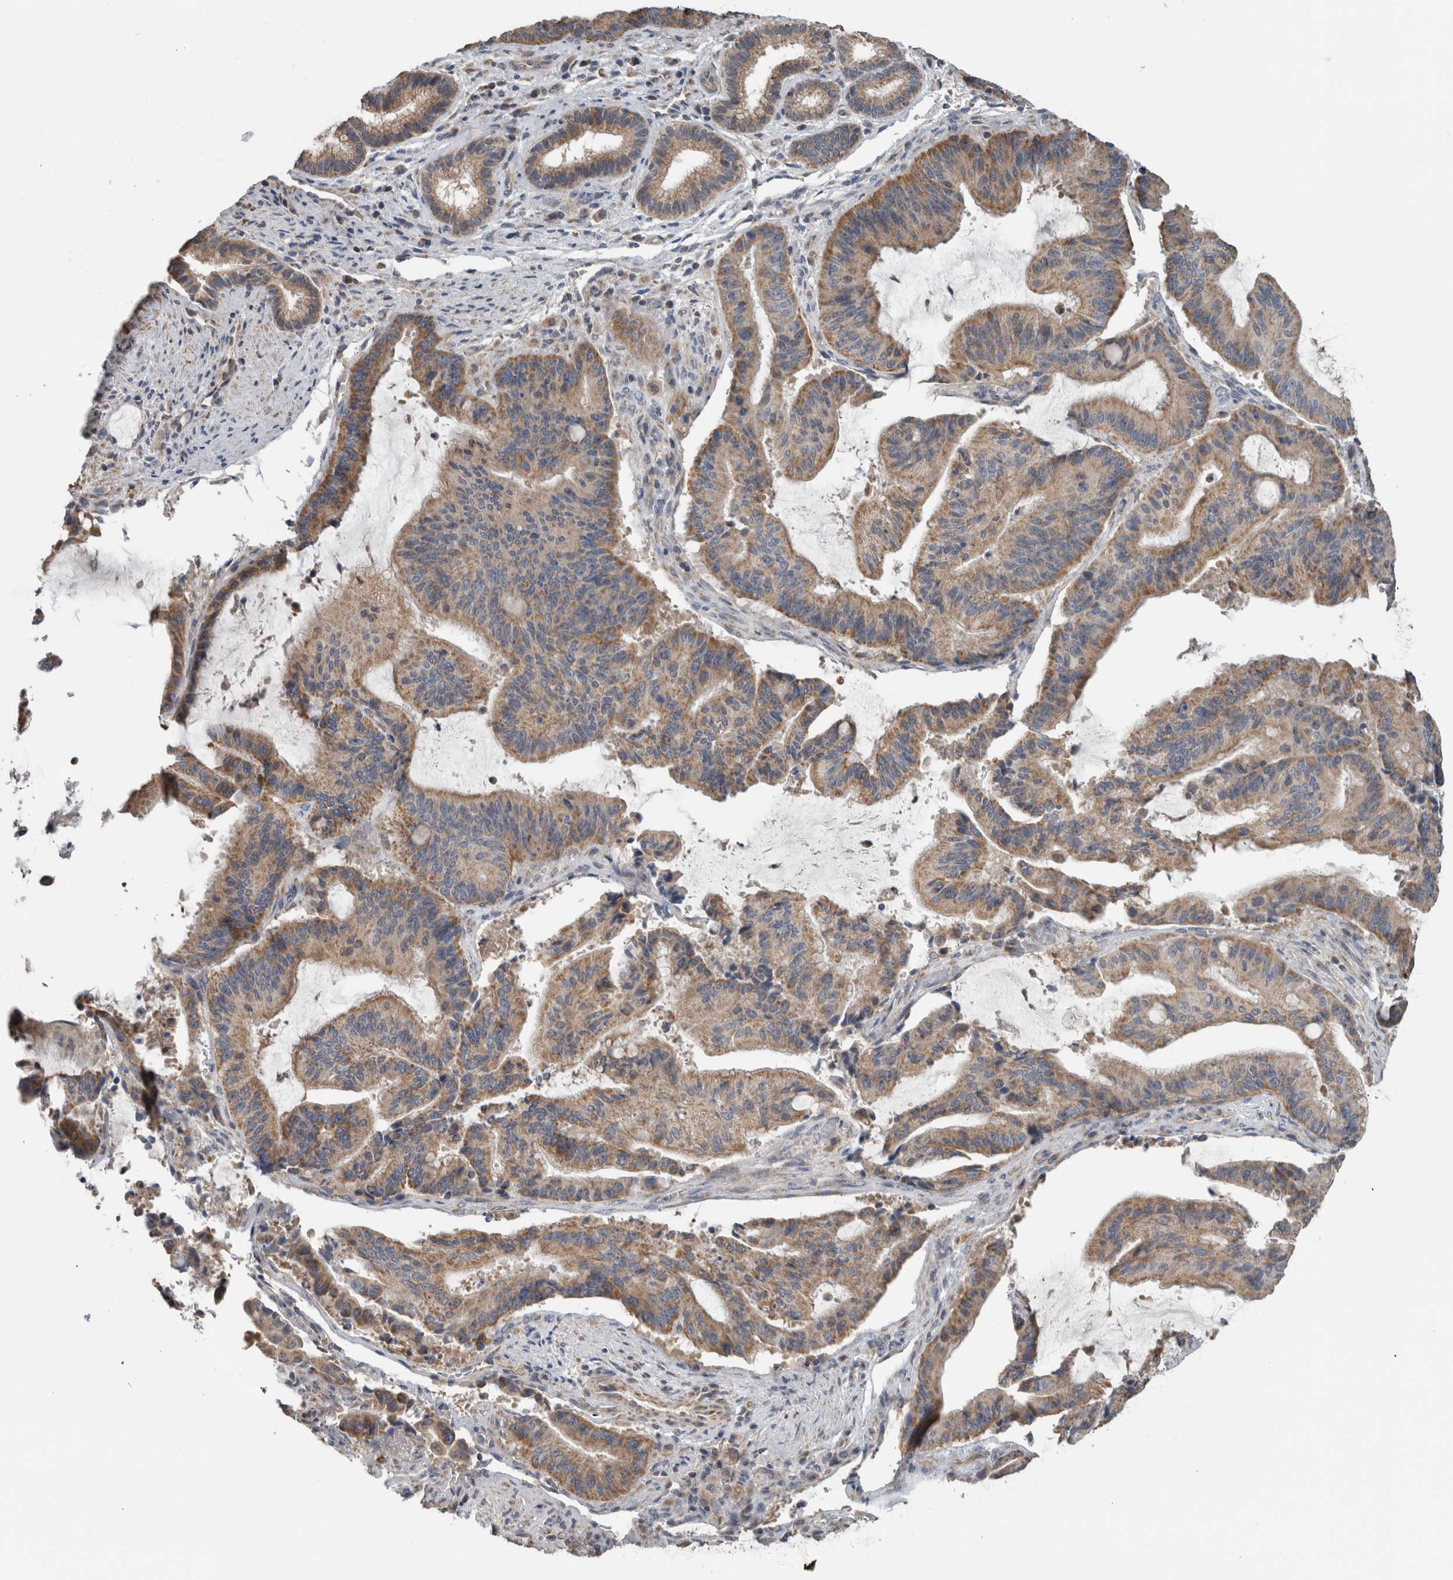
{"staining": {"intensity": "moderate", "quantity": ">75%", "location": "cytoplasmic/membranous"}, "tissue": "liver cancer", "cell_type": "Tumor cells", "image_type": "cancer", "snomed": [{"axis": "morphology", "description": "Normal tissue, NOS"}, {"axis": "morphology", "description": "Cholangiocarcinoma"}, {"axis": "topography", "description": "Liver"}, {"axis": "topography", "description": "Peripheral nerve tissue"}], "caption": "Immunohistochemical staining of human liver cholangiocarcinoma reveals medium levels of moderate cytoplasmic/membranous protein positivity in about >75% of tumor cells. Nuclei are stained in blue.", "gene": "ARMC1", "patient": {"sex": "female", "age": 73}}